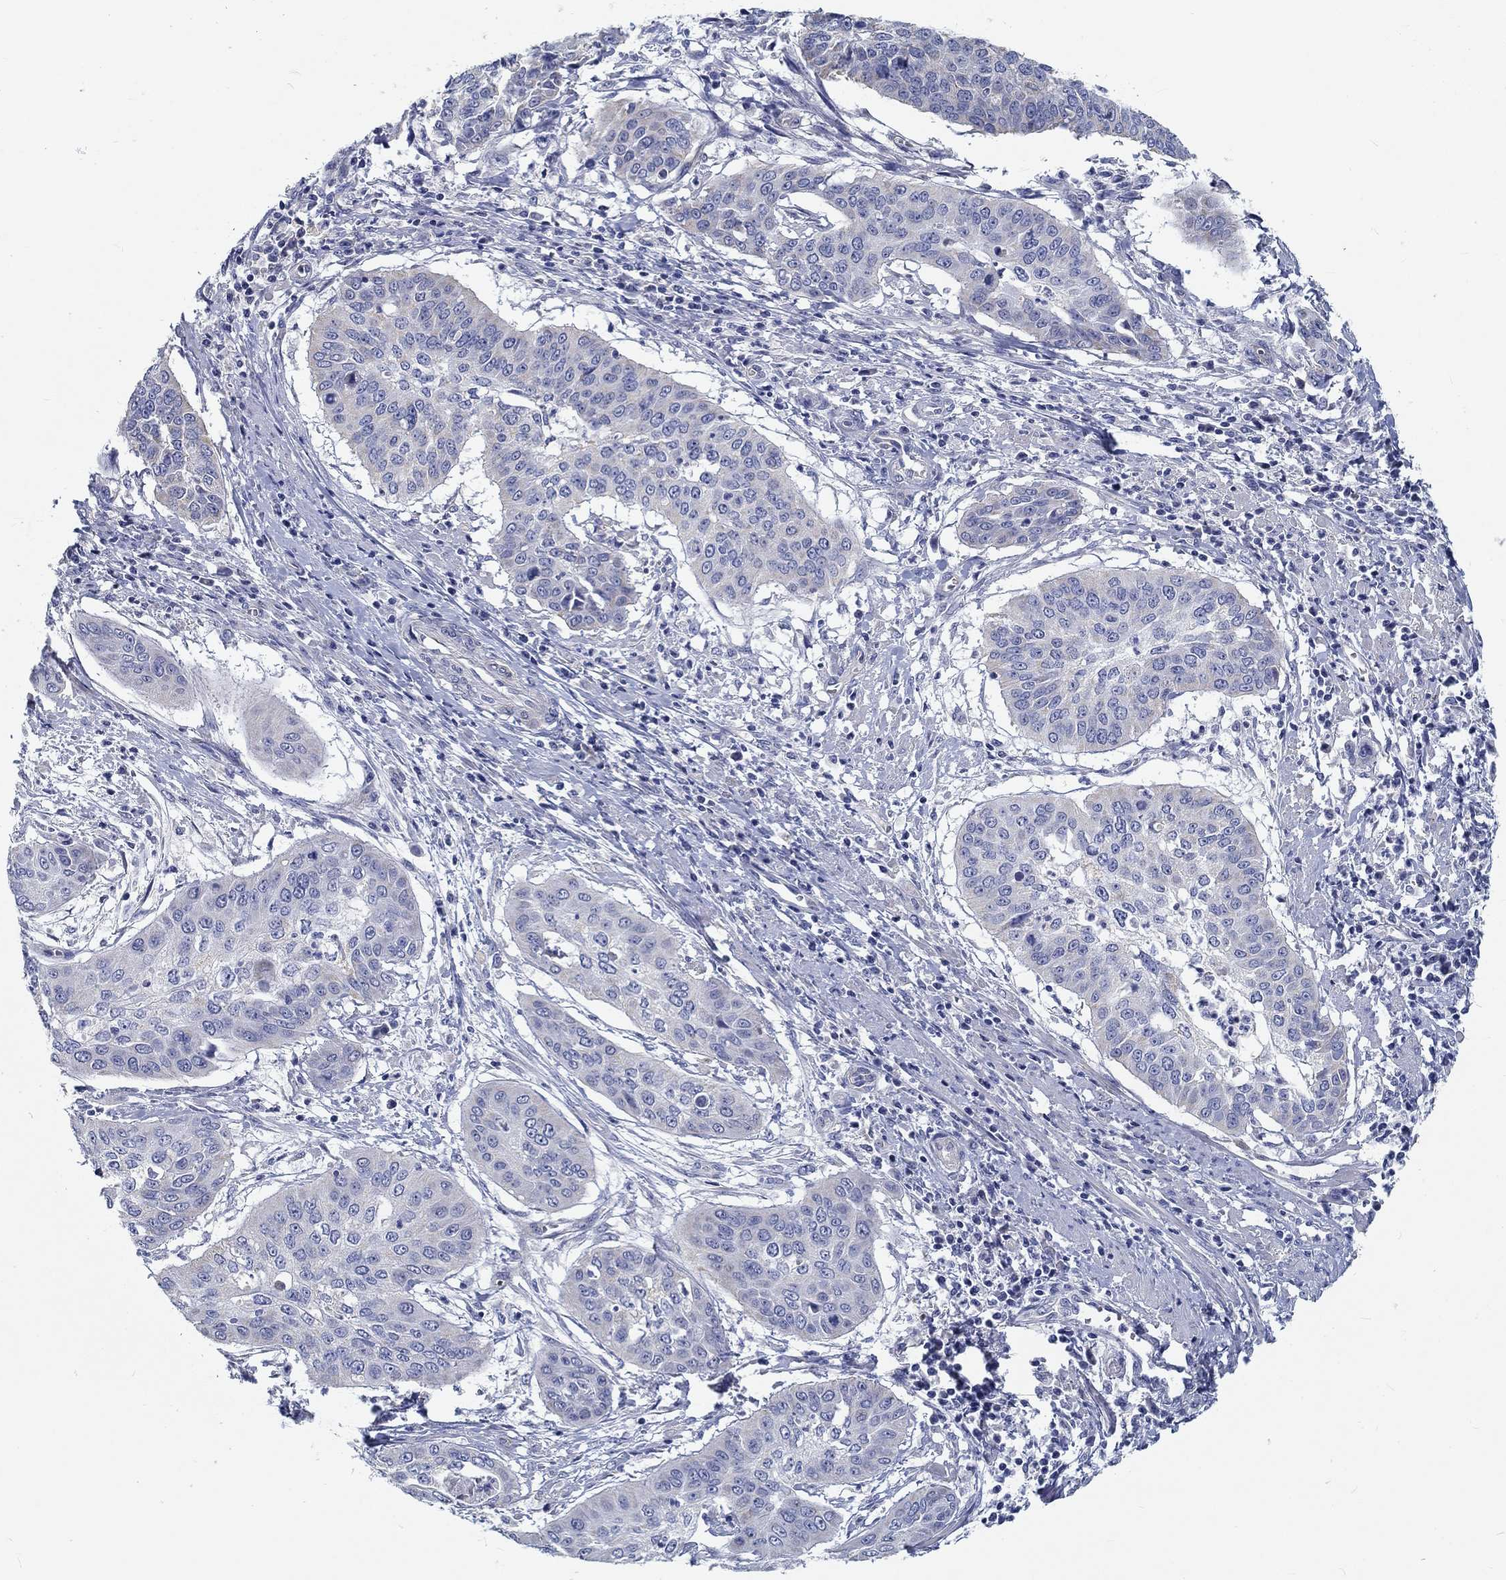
{"staining": {"intensity": "negative", "quantity": "none", "location": "none"}, "tissue": "cervical cancer", "cell_type": "Tumor cells", "image_type": "cancer", "snomed": [{"axis": "morphology", "description": "Squamous cell carcinoma, NOS"}, {"axis": "topography", "description": "Cervix"}], "caption": "This is an immunohistochemistry (IHC) image of cervical cancer. There is no expression in tumor cells.", "gene": "MYBPC1", "patient": {"sex": "female", "age": 39}}